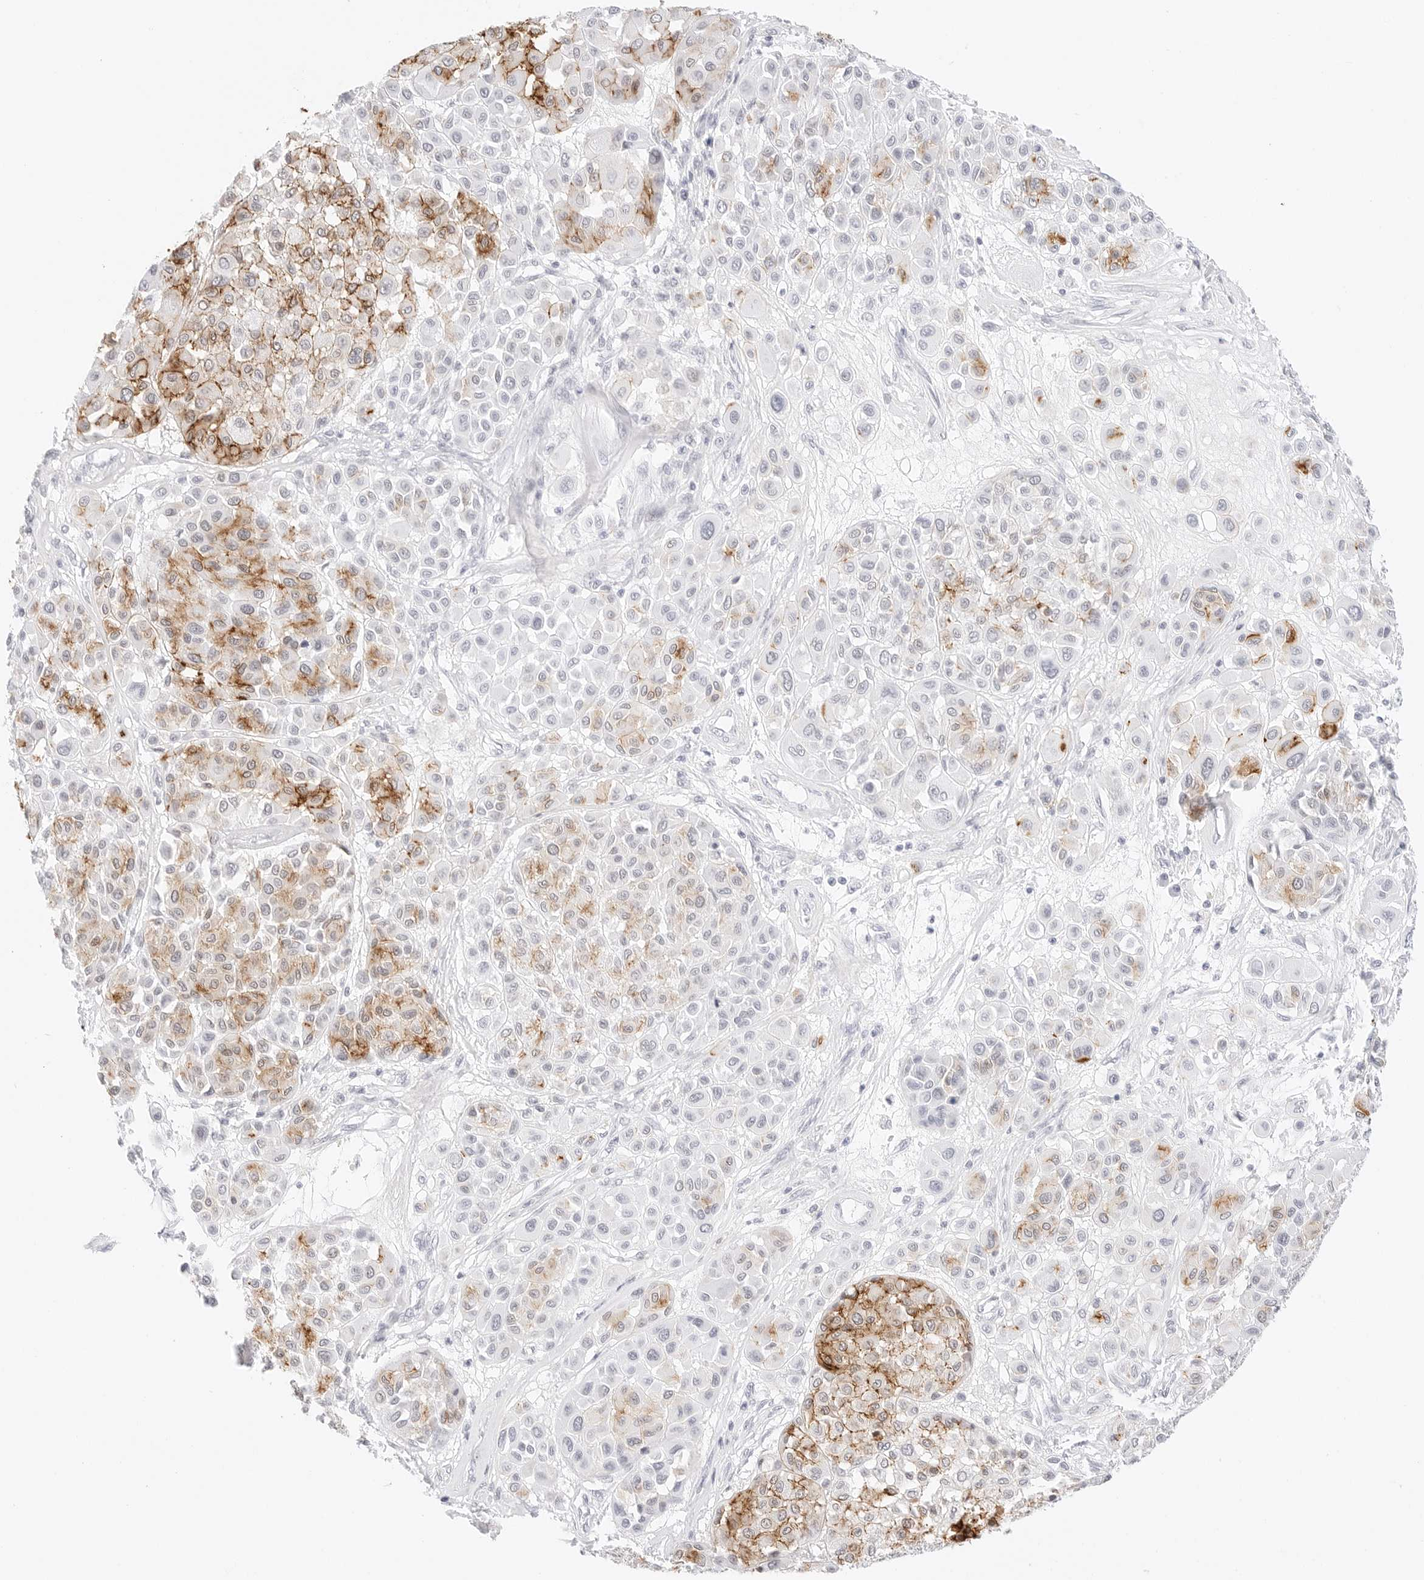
{"staining": {"intensity": "moderate", "quantity": "<25%", "location": "cytoplasmic/membranous"}, "tissue": "melanoma", "cell_type": "Tumor cells", "image_type": "cancer", "snomed": [{"axis": "morphology", "description": "Malignant melanoma, Metastatic site"}, {"axis": "topography", "description": "Soft tissue"}], "caption": "Human malignant melanoma (metastatic site) stained with a protein marker reveals moderate staining in tumor cells.", "gene": "CDH1", "patient": {"sex": "male", "age": 41}}